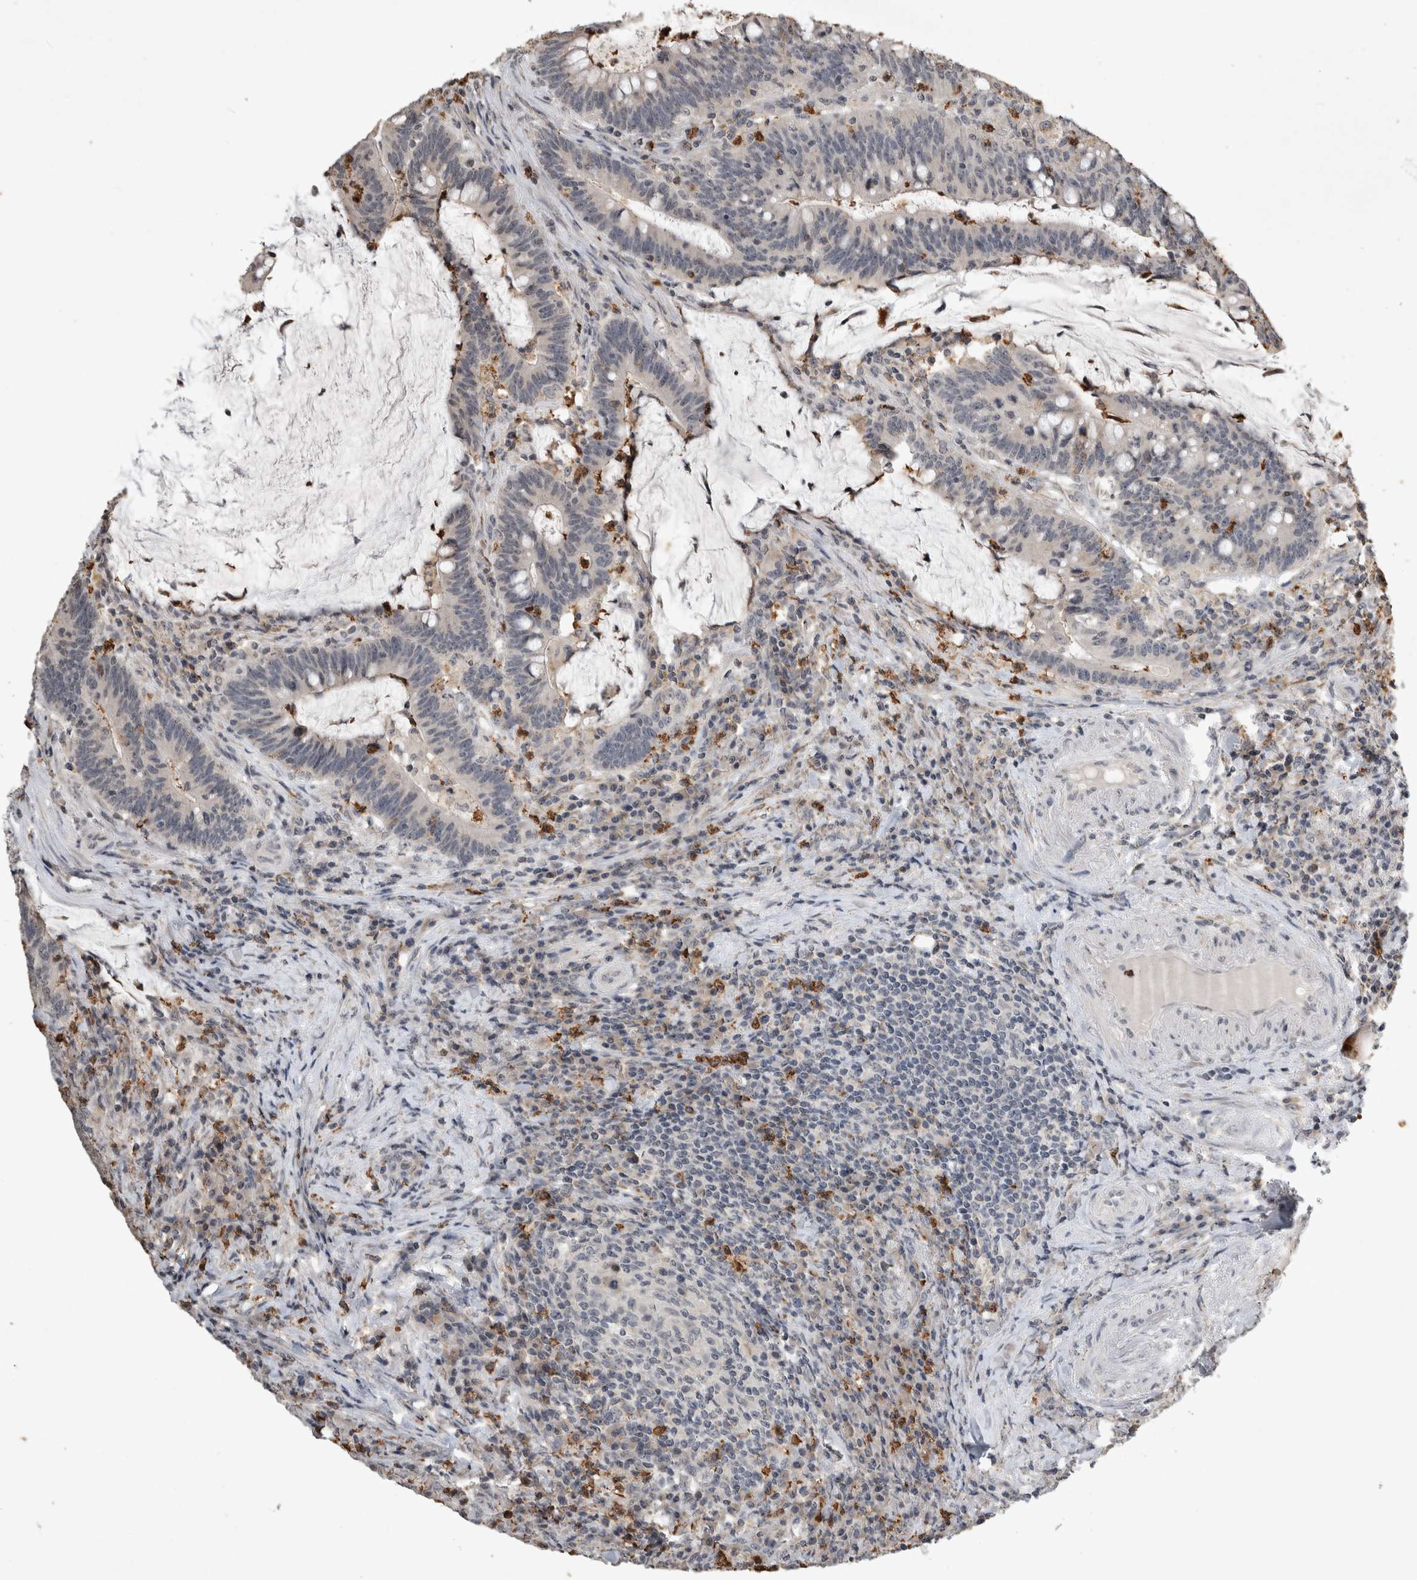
{"staining": {"intensity": "negative", "quantity": "none", "location": "none"}, "tissue": "colorectal cancer", "cell_type": "Tumor cells", "image_type": "cancer", "snomed": [{"axis": "morphology", "description": "Adenocarcinoma, NOS"}, {"axis": "topography", "description": "Colon"}], "caption": "DAB (3,3'-diaminobenzidine) immunohistochemical staining of colorectal cancer displays no significant staining in tumor cells.", "gene": "HRK", "patient": {"sex": "female", "age": 66}}